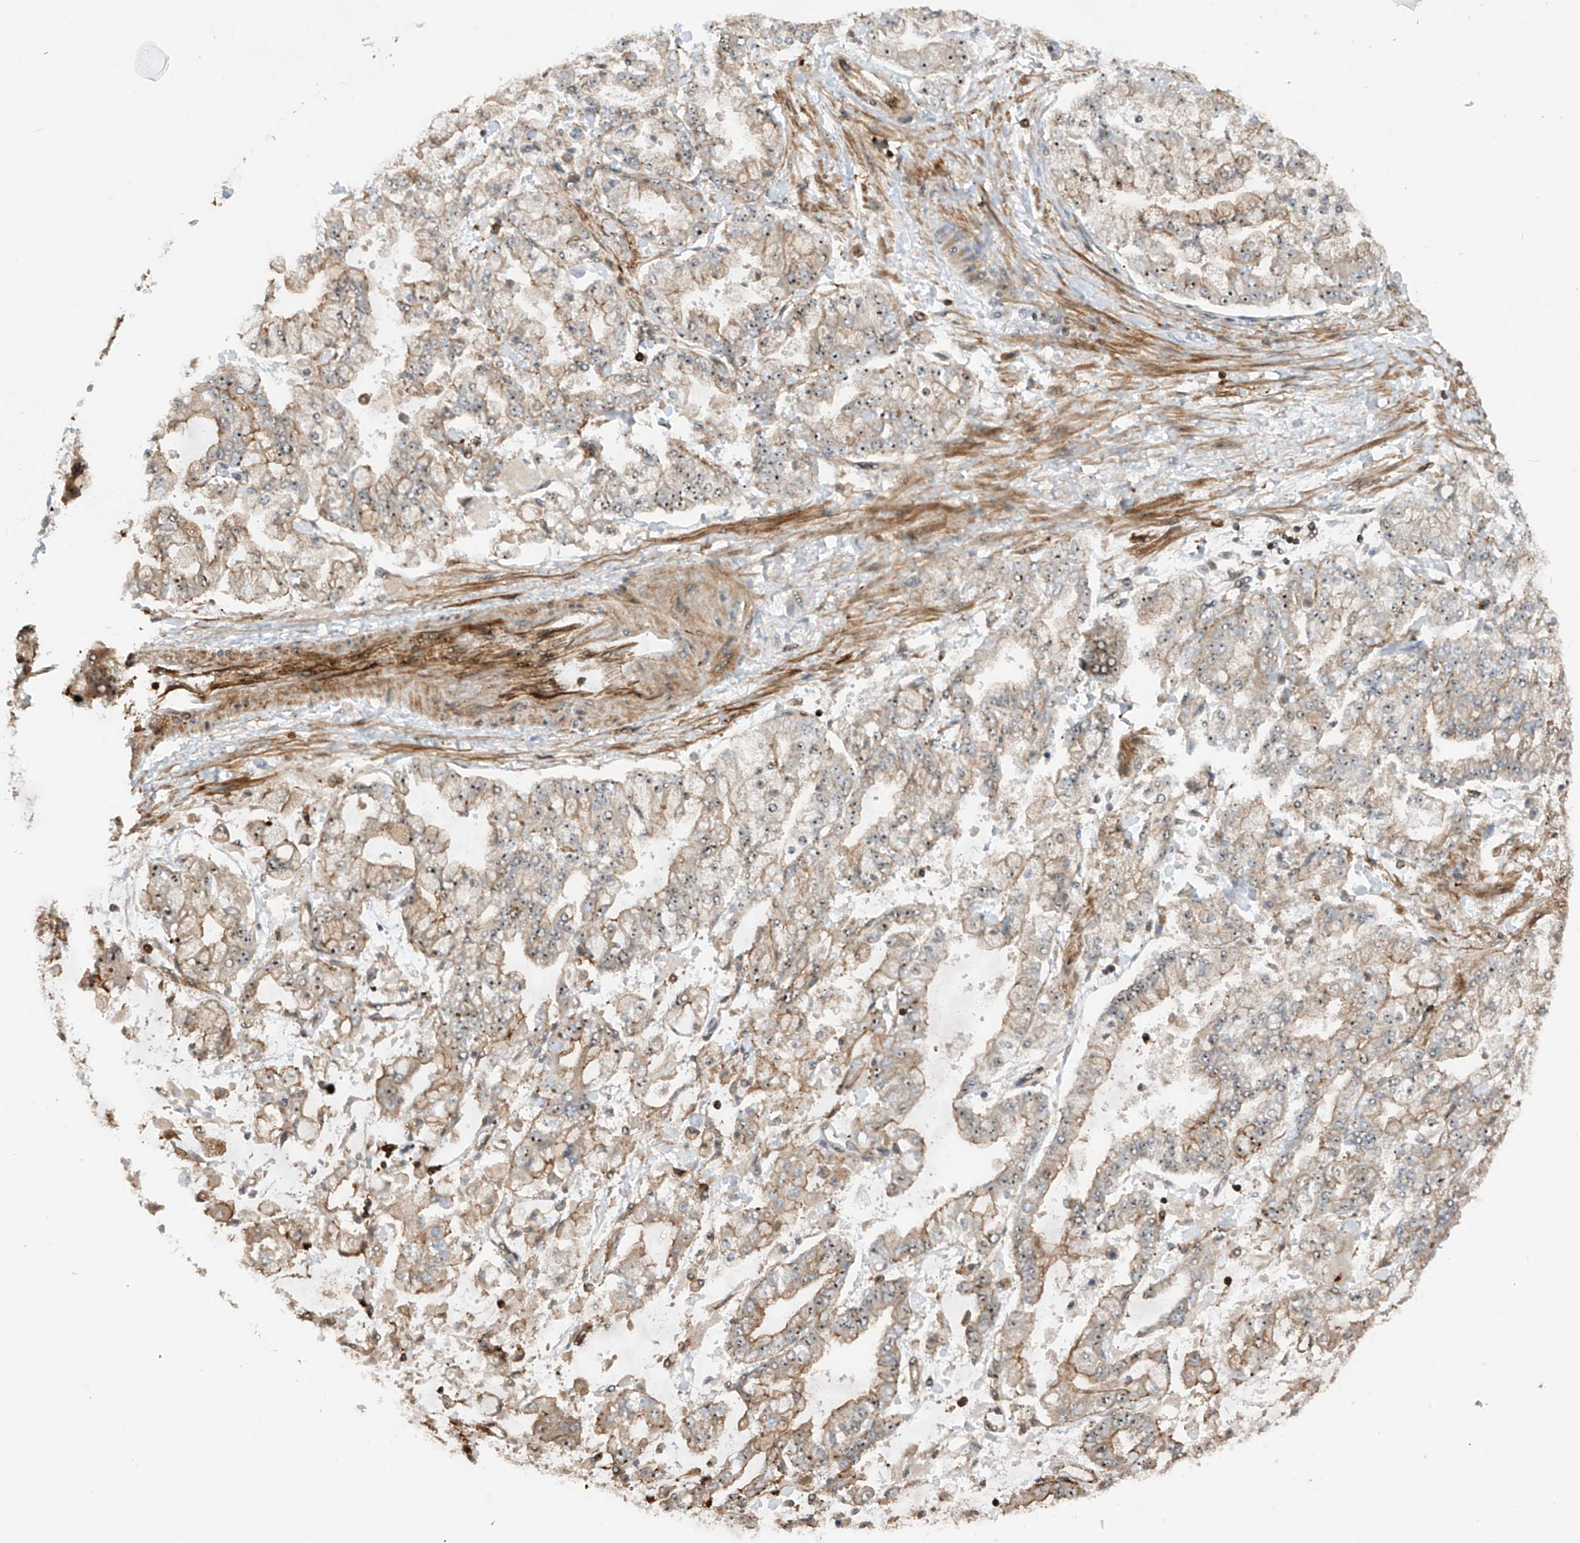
{"staining": {"intensity": "moderate", "quantity": "25%-75%", "location": "cytoplasmic/membranous,nuclear"}, "tissue": "stomach cancer", "cell_type": "Tumor cells", "image_type": "cancer", "snomed": [{"axis": "morphology", "description": "Normal tissue, NOS"}, {"axis": "morphology", "description": "Adenocarcinoma, NOS"}, {"axis": "topography", "description": "Stomach, upper"}, {"axis": "topography", "description": "Stomach"}], "caption": "Protein positivity by immunohistochemistry (IHC) displays moderate cytoplasmic/membranous and nuclear staining in approximately 25%-75% of tumor cells in stomach adenocarcinoma.", "gene": "REPIN1", "patient": {"sex": "male", "age": 76}}